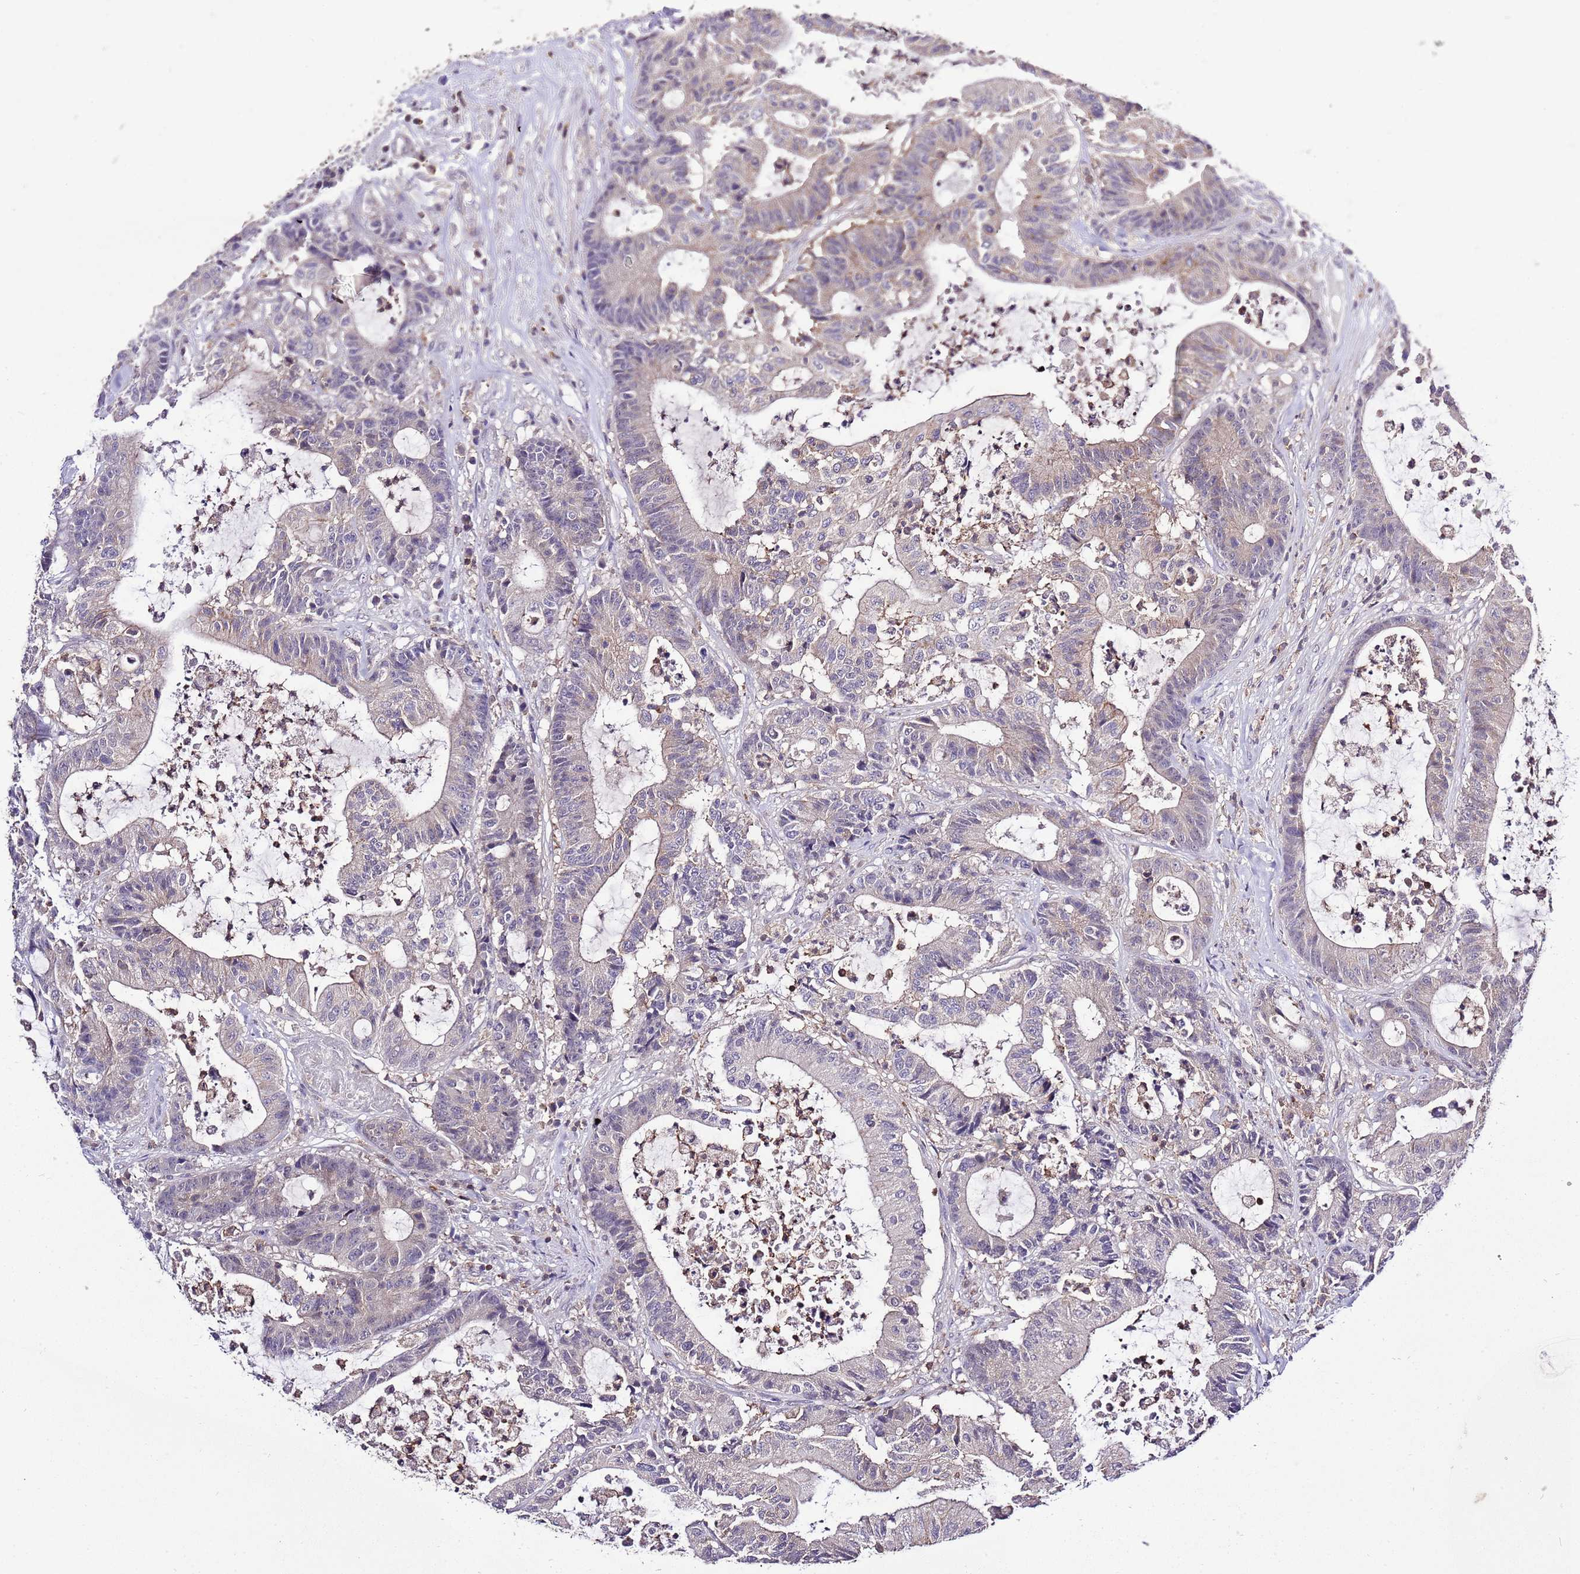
{"staining": {"intensity": "negative", "quantity": "none", "location": "none"}, "tissue": "colorectal cancer", "cell_type": "Tumor cells", "image_type": "cancer", "snomed": [{"axis": "morphology", "description": "Adenocarcinoma, NOS"}, {"axis": "topography", "description": "Colon"}], "caption": "The photomicrograph exhibits no staining of tumor cells in adenocarcinoma (colorectal). (Stains: DAB (3,3'-diaminobenzidine) immunohistochemistry (IHC) with hematoxylin counter stain, Microscopy: brightfield microscopy at high magnification).", "gene": "EFHD1", "patient": {"sex": "female", "age": 84}}